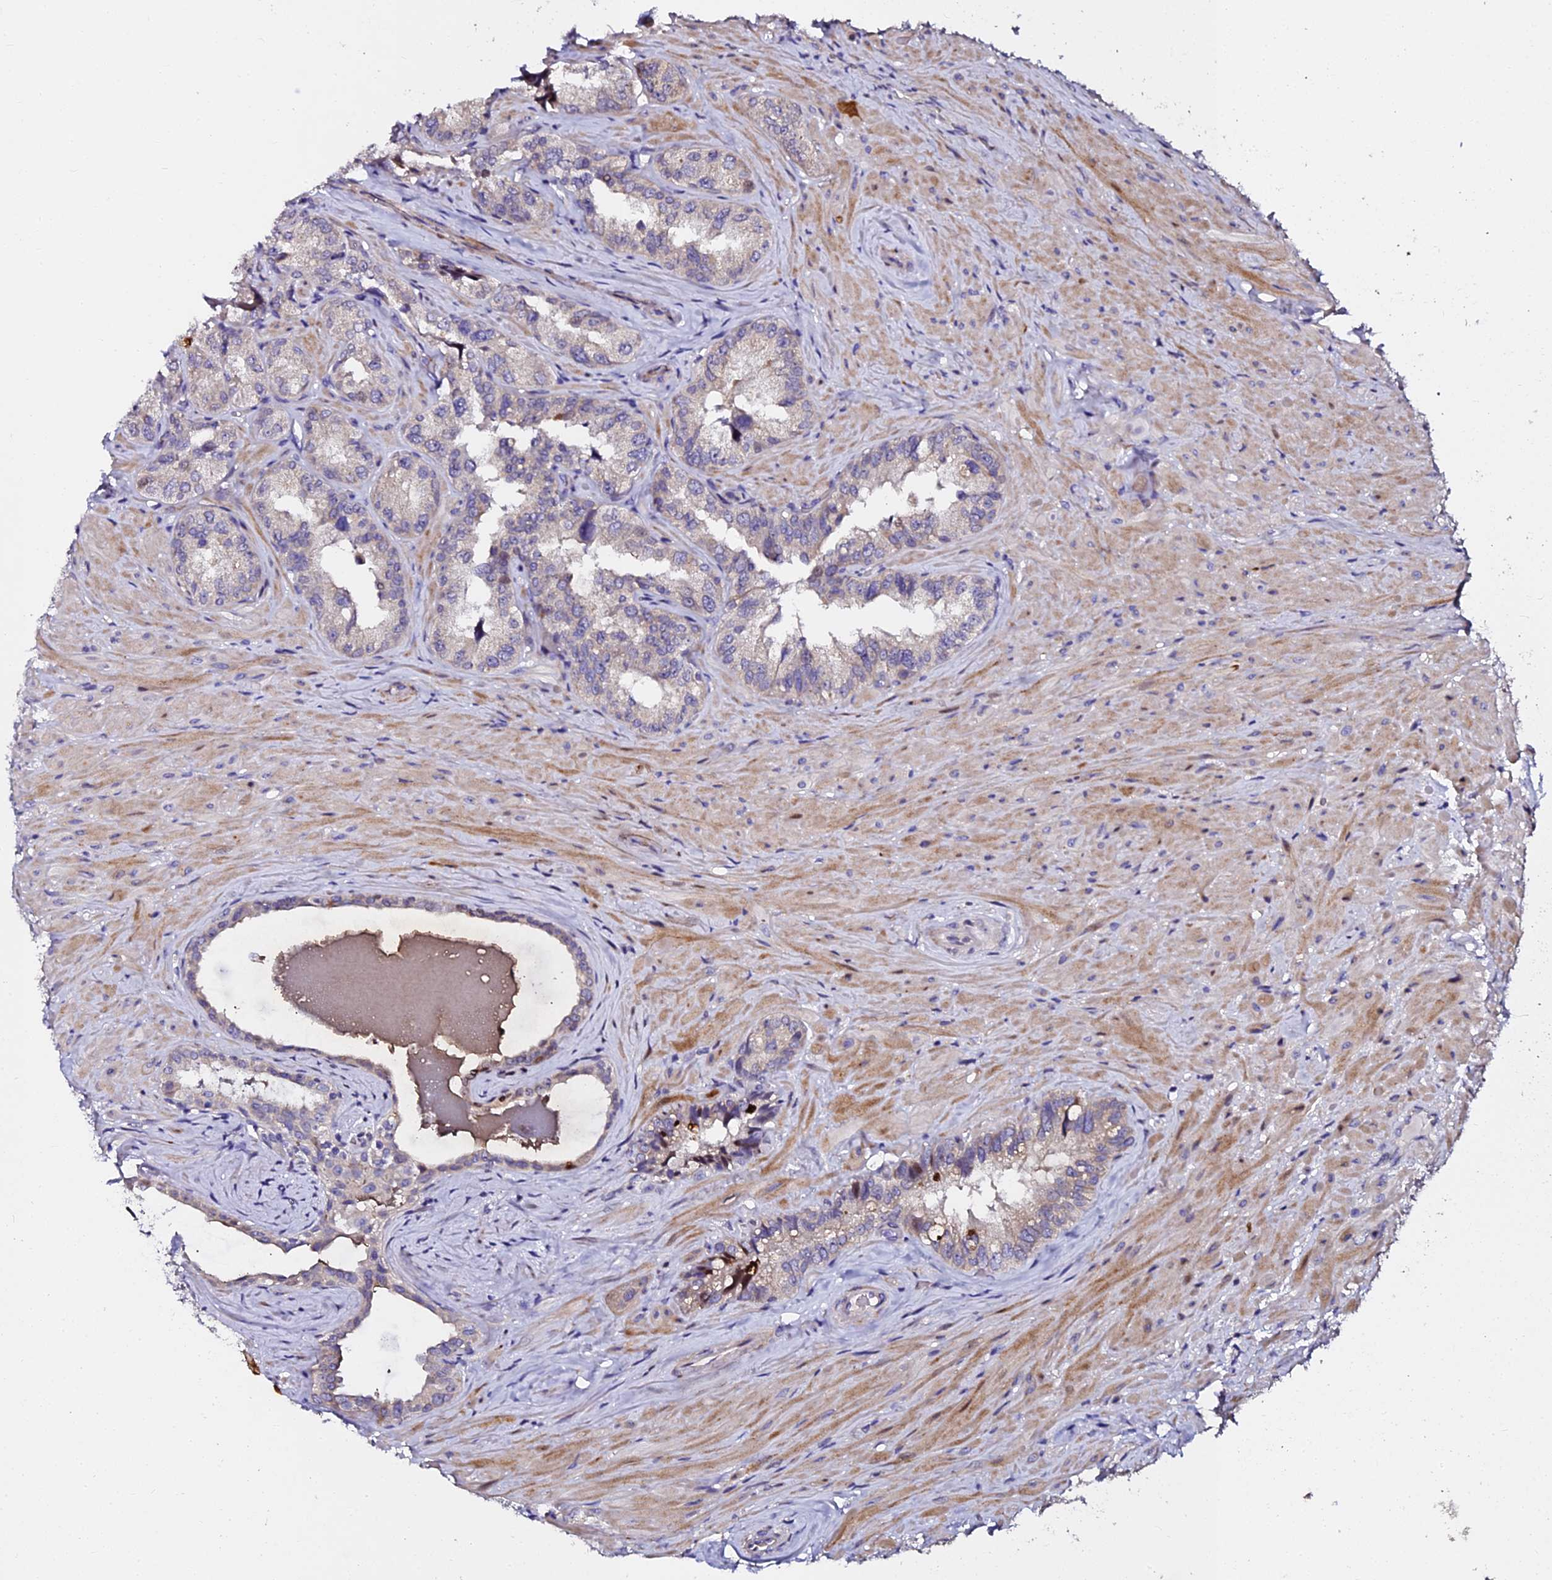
{"staining": {"intensity": "moderate", "quantity": "<25%", "location": "nuclear"}, "tissue": "seminal vesicle", "cell_type": "Glandular cells", "image_type": "normal", "snomed": [{"axis": "morphology", "description": "Normal tissue, NOS"}, {"axis": "topography", "description": "Seminal veicle"}, {"axis": "topography", "description": "Peripheral nerve tissue"}], "caption": "Immunohistochemistry staining of normal seminal vesicle, which demonstrates low levels of moderate nuclear staining in about <25% of glandular cells indicating moderate nuclear protein positivity. The staining was performed using DAB (3,3'-diaminobenzidine) (brown) for protein detection and nuclei were counterstained in hematoxylin (blue).", "gene": "GPN3", "patient": {"sex": "male", "age": 67}}